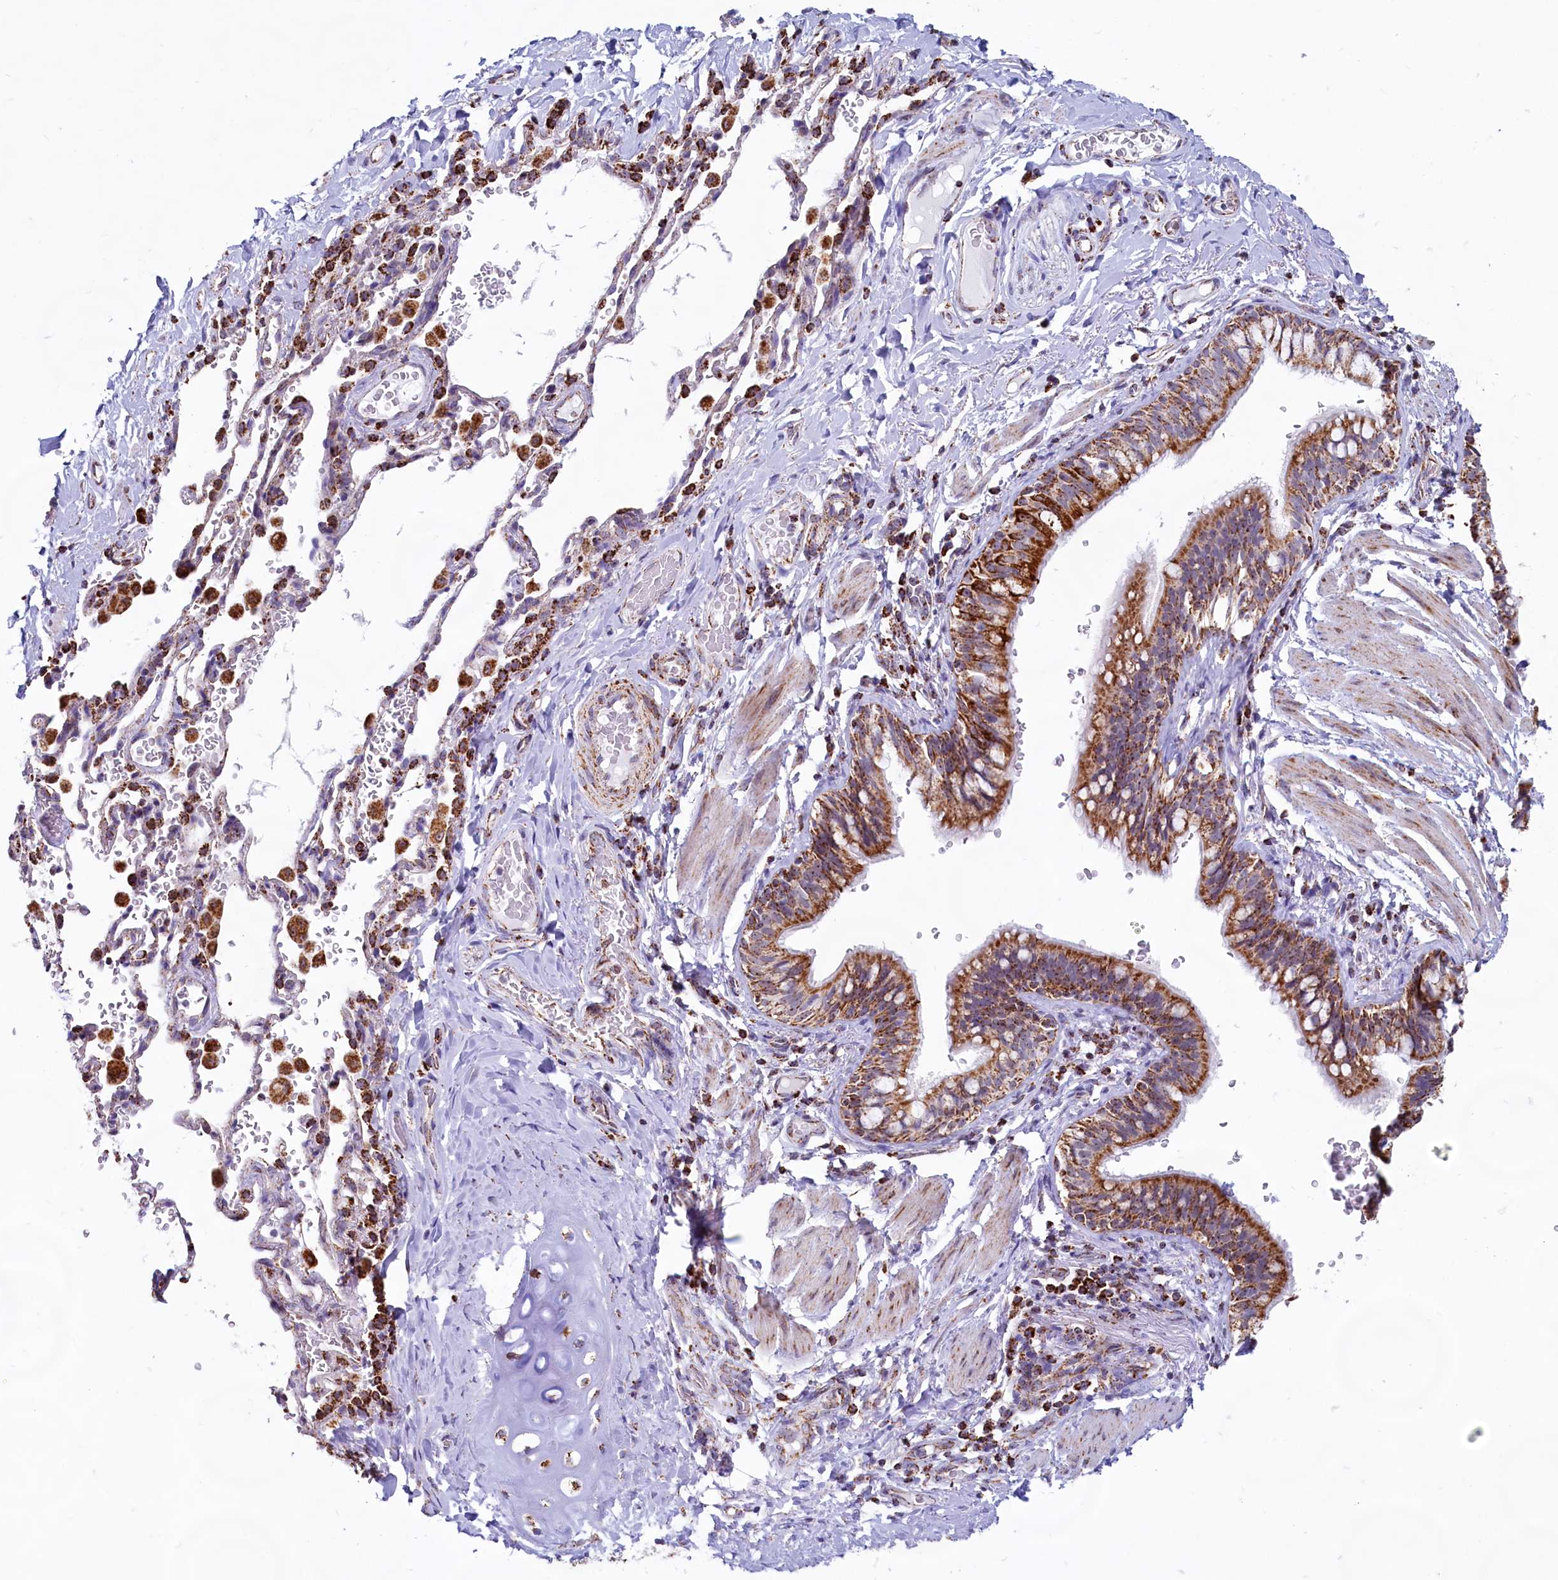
{"staining": {"intensity": "strong", "quantity": ">75%", "location": "cytoplasmic/membranous"}, "tissue": "bronchus", "cell_type": "Respiratory epithelial cells", "image_type": "normal", "snomed": [{"axis": "morphology", "description": "Normal tissue, NOS"}, {"axis": "topography", "description": "Cartilage tissue"}, {"axis": "topography", "description": "Bronchus"}], "caption": "The photomicrograph demonstrates immunohistochemical staining of unremarkable bronchus. There is strong cytoplasmic/membranous staining is seen in approximately >75% of respiratory epithelial cells.", "gene": "C1D", "patient": {"sex": "female", "age": 36}}